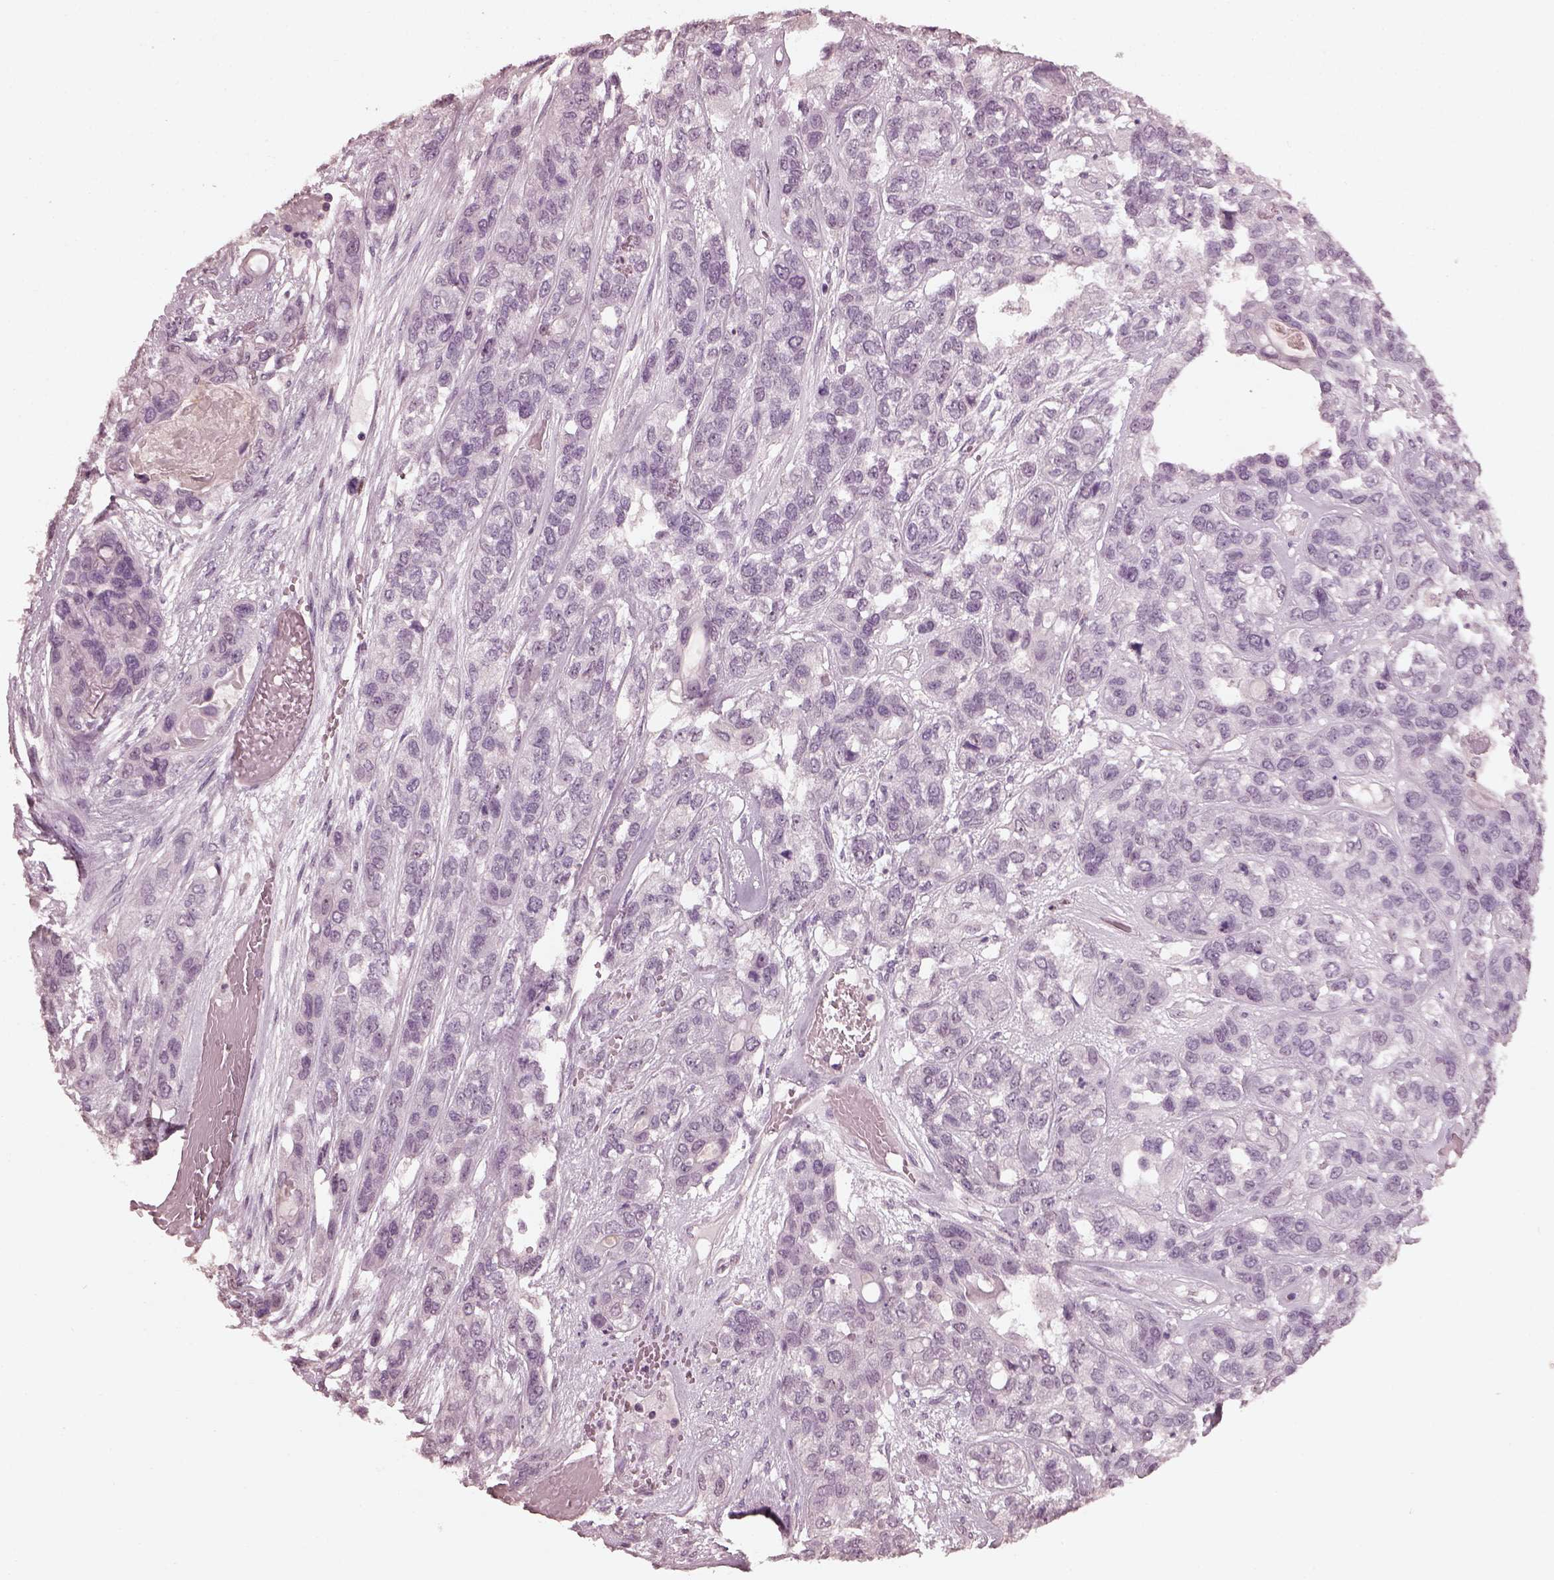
{"staining": {"intensity": "negative", "quantity": "none", "location": "none"}, "tissue": "lung cancer", "cell_type": "Tumor cells", "image_type": "cancer", "snomed": [{"axis": "morphology", "description": "Squamous cell carcinoma, NOS"}, {"axis": "topography", "description": "Lung"}], "caption": "Immunohistochemical staining of human lung cancer (squamous cell carcinoma) exhibits no significant positivity in tumor cells.", "gene": "TSKS", "patient": {"sex": "female", "age": 70}}